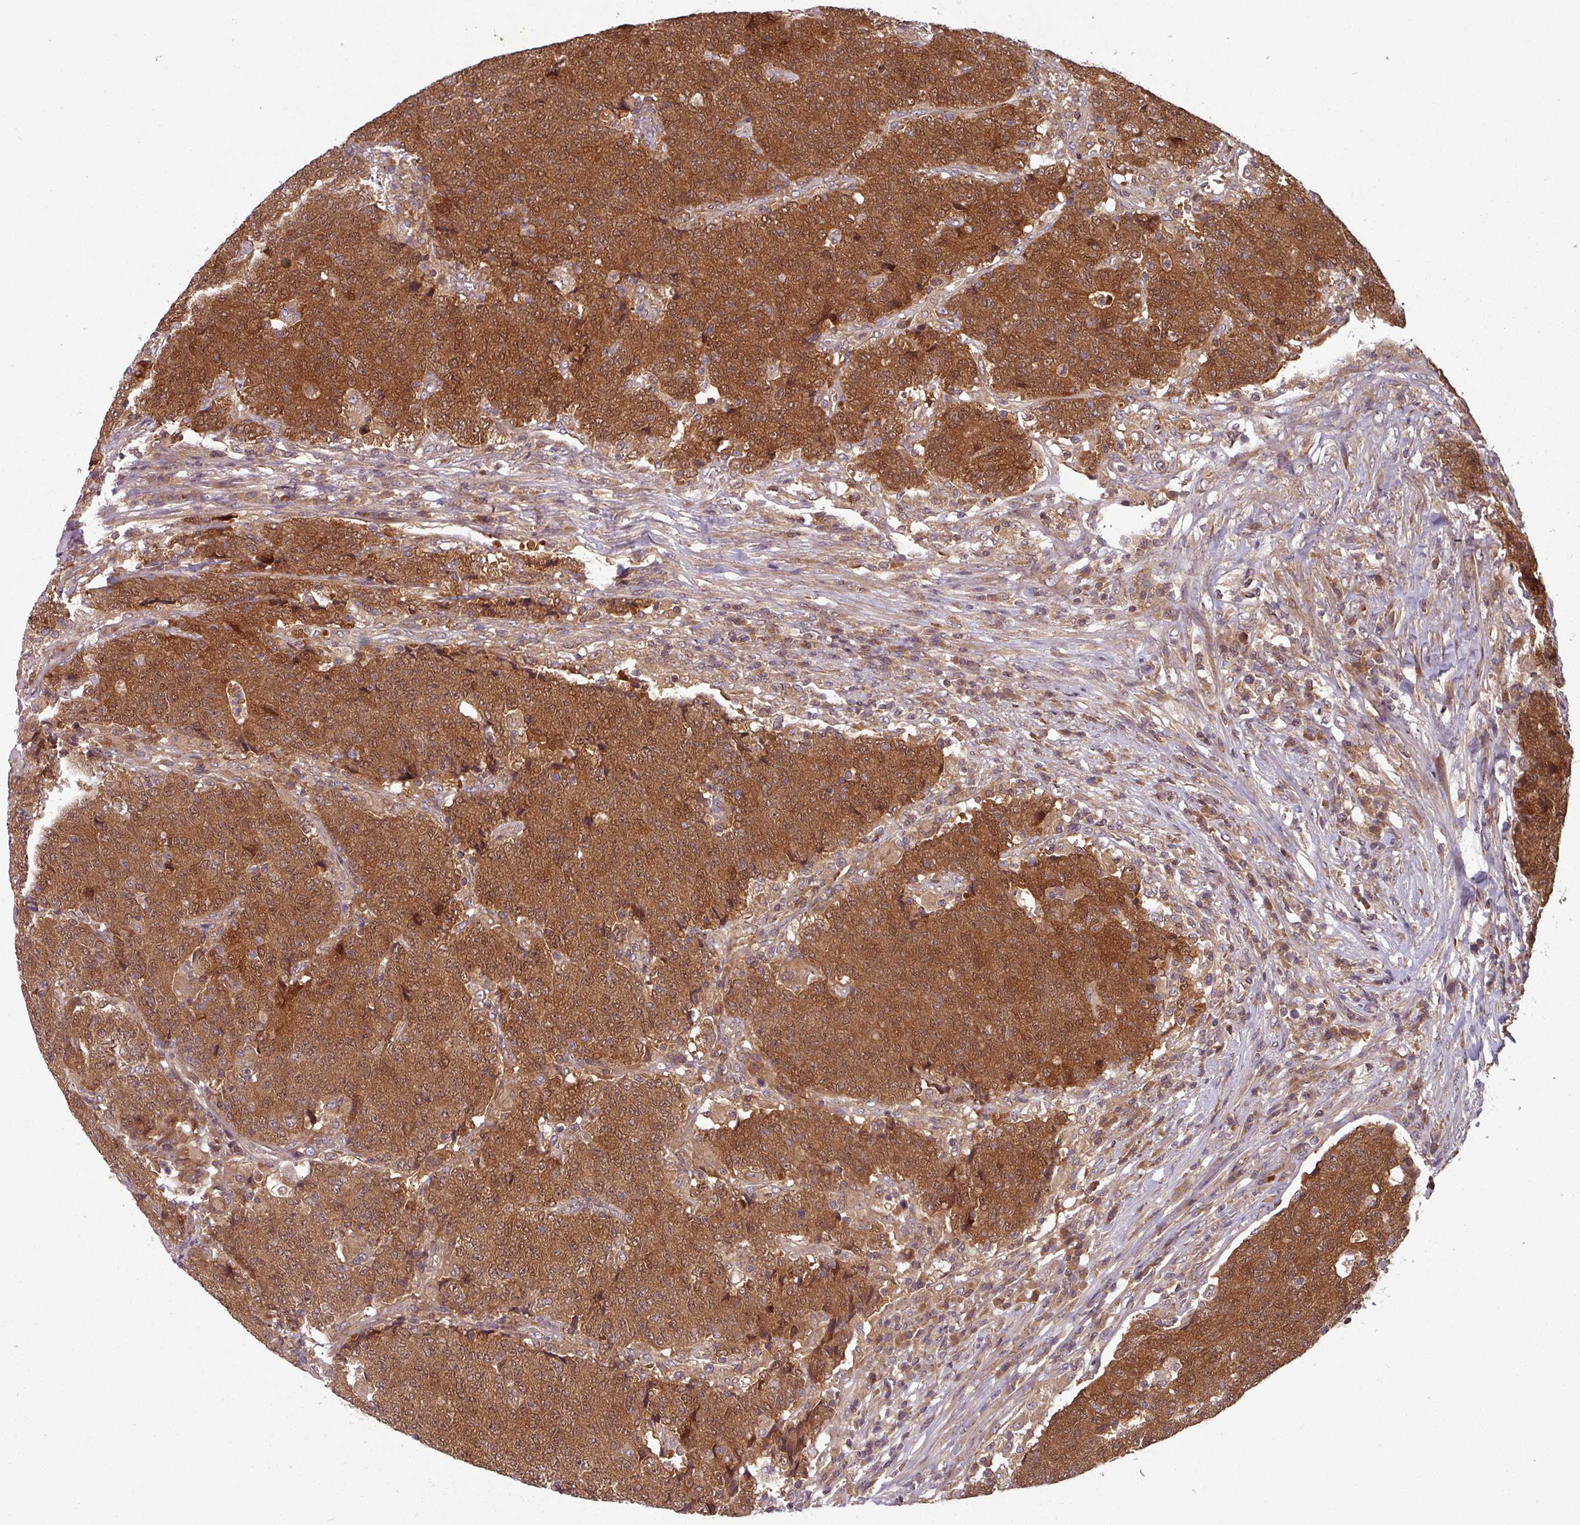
{"staining": {"intensity": "strong", "quantity": ">75%", "location": "cytoplasmic/membranous,nuclear"}, "tissue": "colorectal cancer", "cell_type": "Tumor cells", "image_type": "cancer", "snomed": [{"axis": "morphology", "description": "Adenocarcinoma, NOS"}, {"axis": "topography", "description": "Colon"}], "caption": "A brown stain highlights strong cytoplasmic/membranous and nuclear expression of a protein in human adenocarcinoma (colorectal) tumor cells.", "gene": "GSKIP", "patient": {"sex": "female", "age": 75}}